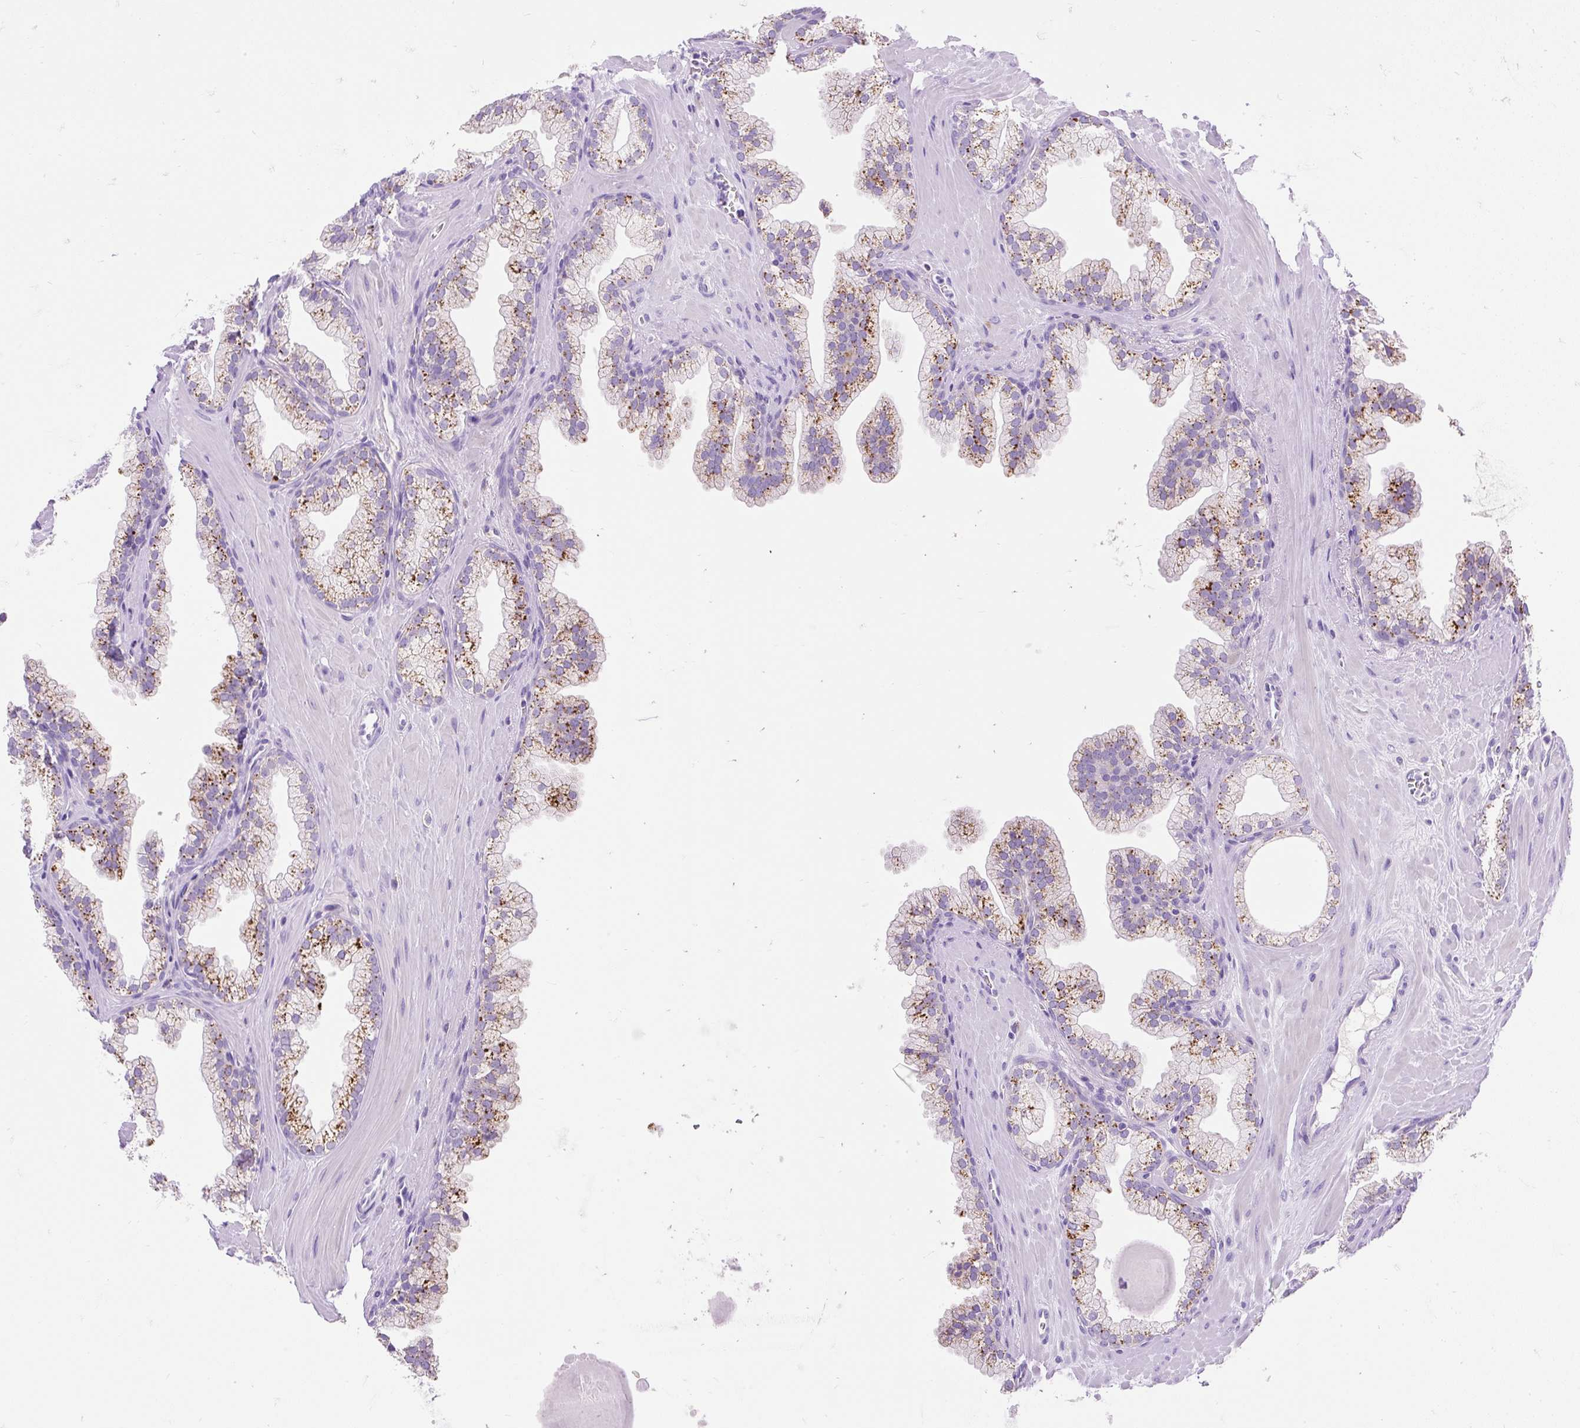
{"staining": {"intensity": "moderate", "quantity": "25%-75%", "location": "cytoplasmic/membranous"}, "tissue": "prostate", "cell_type": "Glandular cells", "image_type": "normal", "snomed": [{"axis": "morphology", "description": "Normal tissue, NOS"}, {"axis": "topography", "description": "Prostate"}, {"axis": "topography", "description": "Peripheral nerve tissue"}], "caption": "This micrograph reveals immunohistochemistry (IHC) staining of benign prostate, with medium moderate cytoplasmic/membranous staining in about 25%-75% of glandular cells.", "gene": "HEXB", "patient": {"sex": "male", "age": 61}}